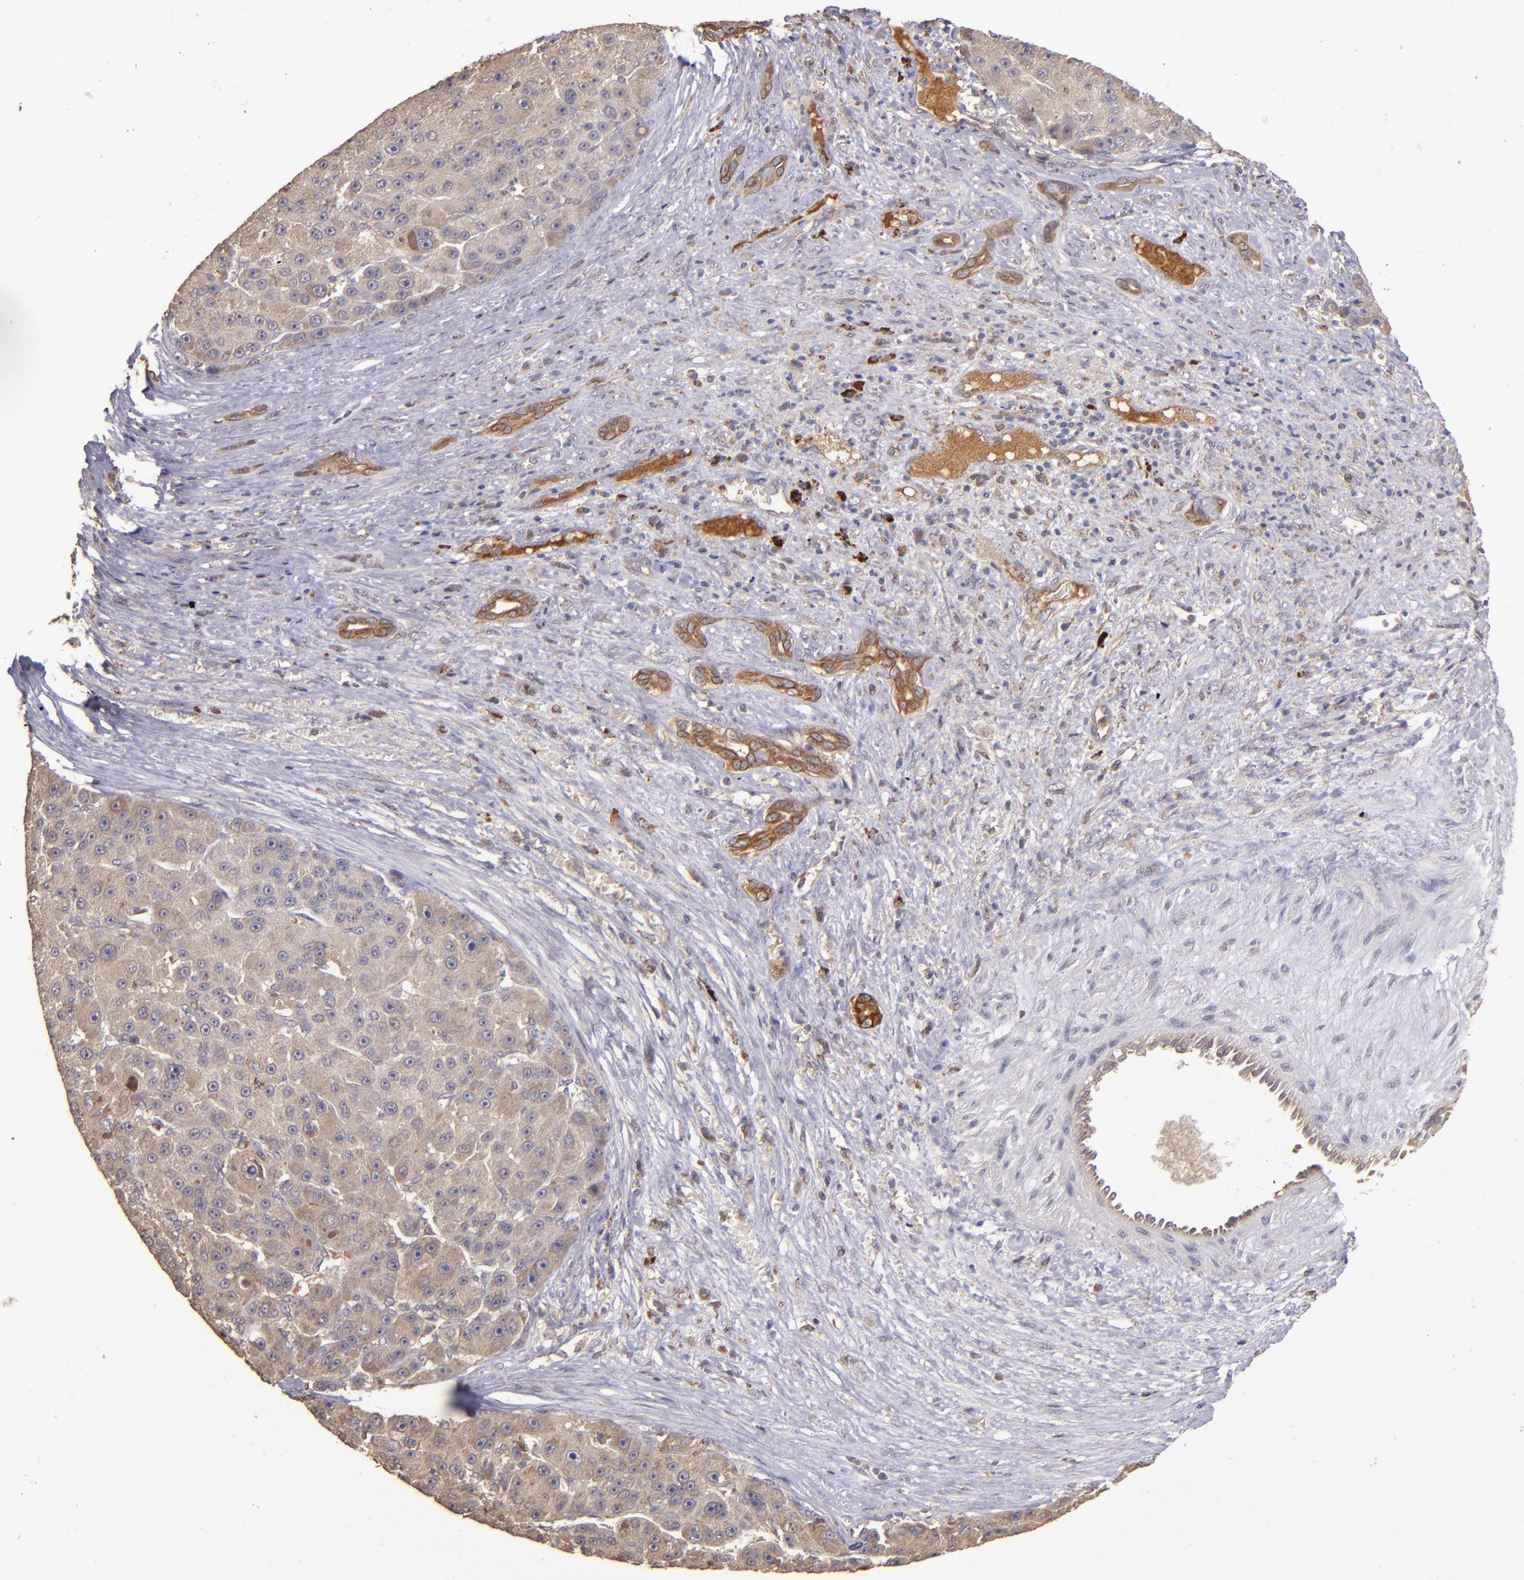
{"staining": {"intensity": "moderate", "quantity": ">75%", "location": "cytoplasmic/membranous"}, "tissue": "liver cancer", "cell_type": "Tumor cells", "image_type": "cancer", "snomed": [{"axis": "morphology", "description": "Carcinoma, Hepatocellular, NOS"}, {"axis": "topography", "description": "Liver"}], "caption": "IHC image of neoplastic tissue: liver cancer stained using IHC reveals medium levels of moderate protein expression localized specifically in the cytoplasmic/membranous of tumor cells, appearing as a cytoplasmic/membranous brown color.", "gene": "SRRD", "patient": {"sex": "male", "age": 76}}